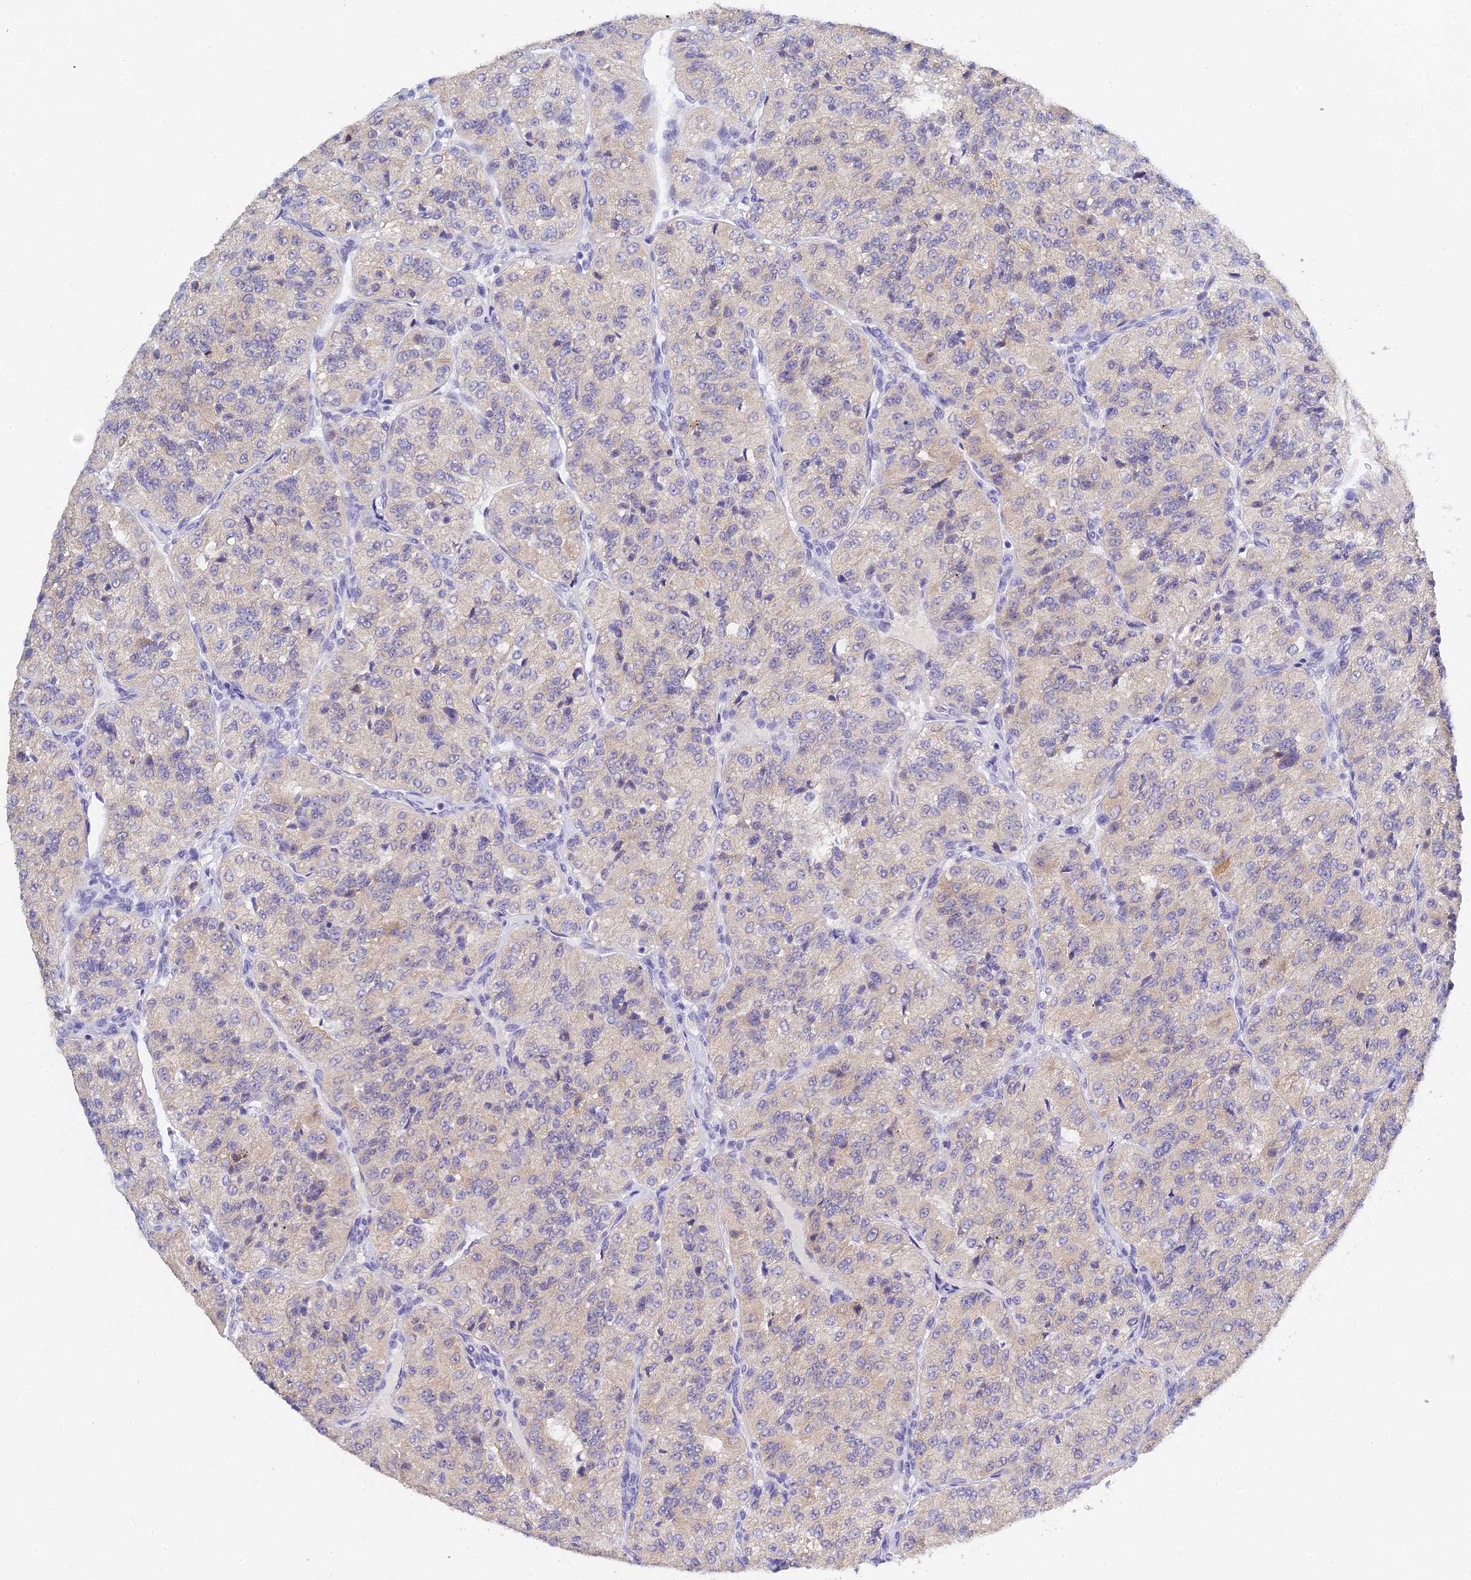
{"staining": {"intensity": "weak", "quantity": "<25%", "location": "cytoplasmic/membranous"}, "tissue": "renal cancer", "cell_type": "Tumor cells", "image_type": "cancer", "snomed": [{"axis": "morphology", "description": "Adenocarcinoma, NOS"}, {"axis": "topography", "description": "Kidney"}], "caption": "There is no significant staining in tumor cells of renal cancer (adenocarcinoma).", "gene": "HOXB1", "patient": {"sex": "female", "age": 63}}